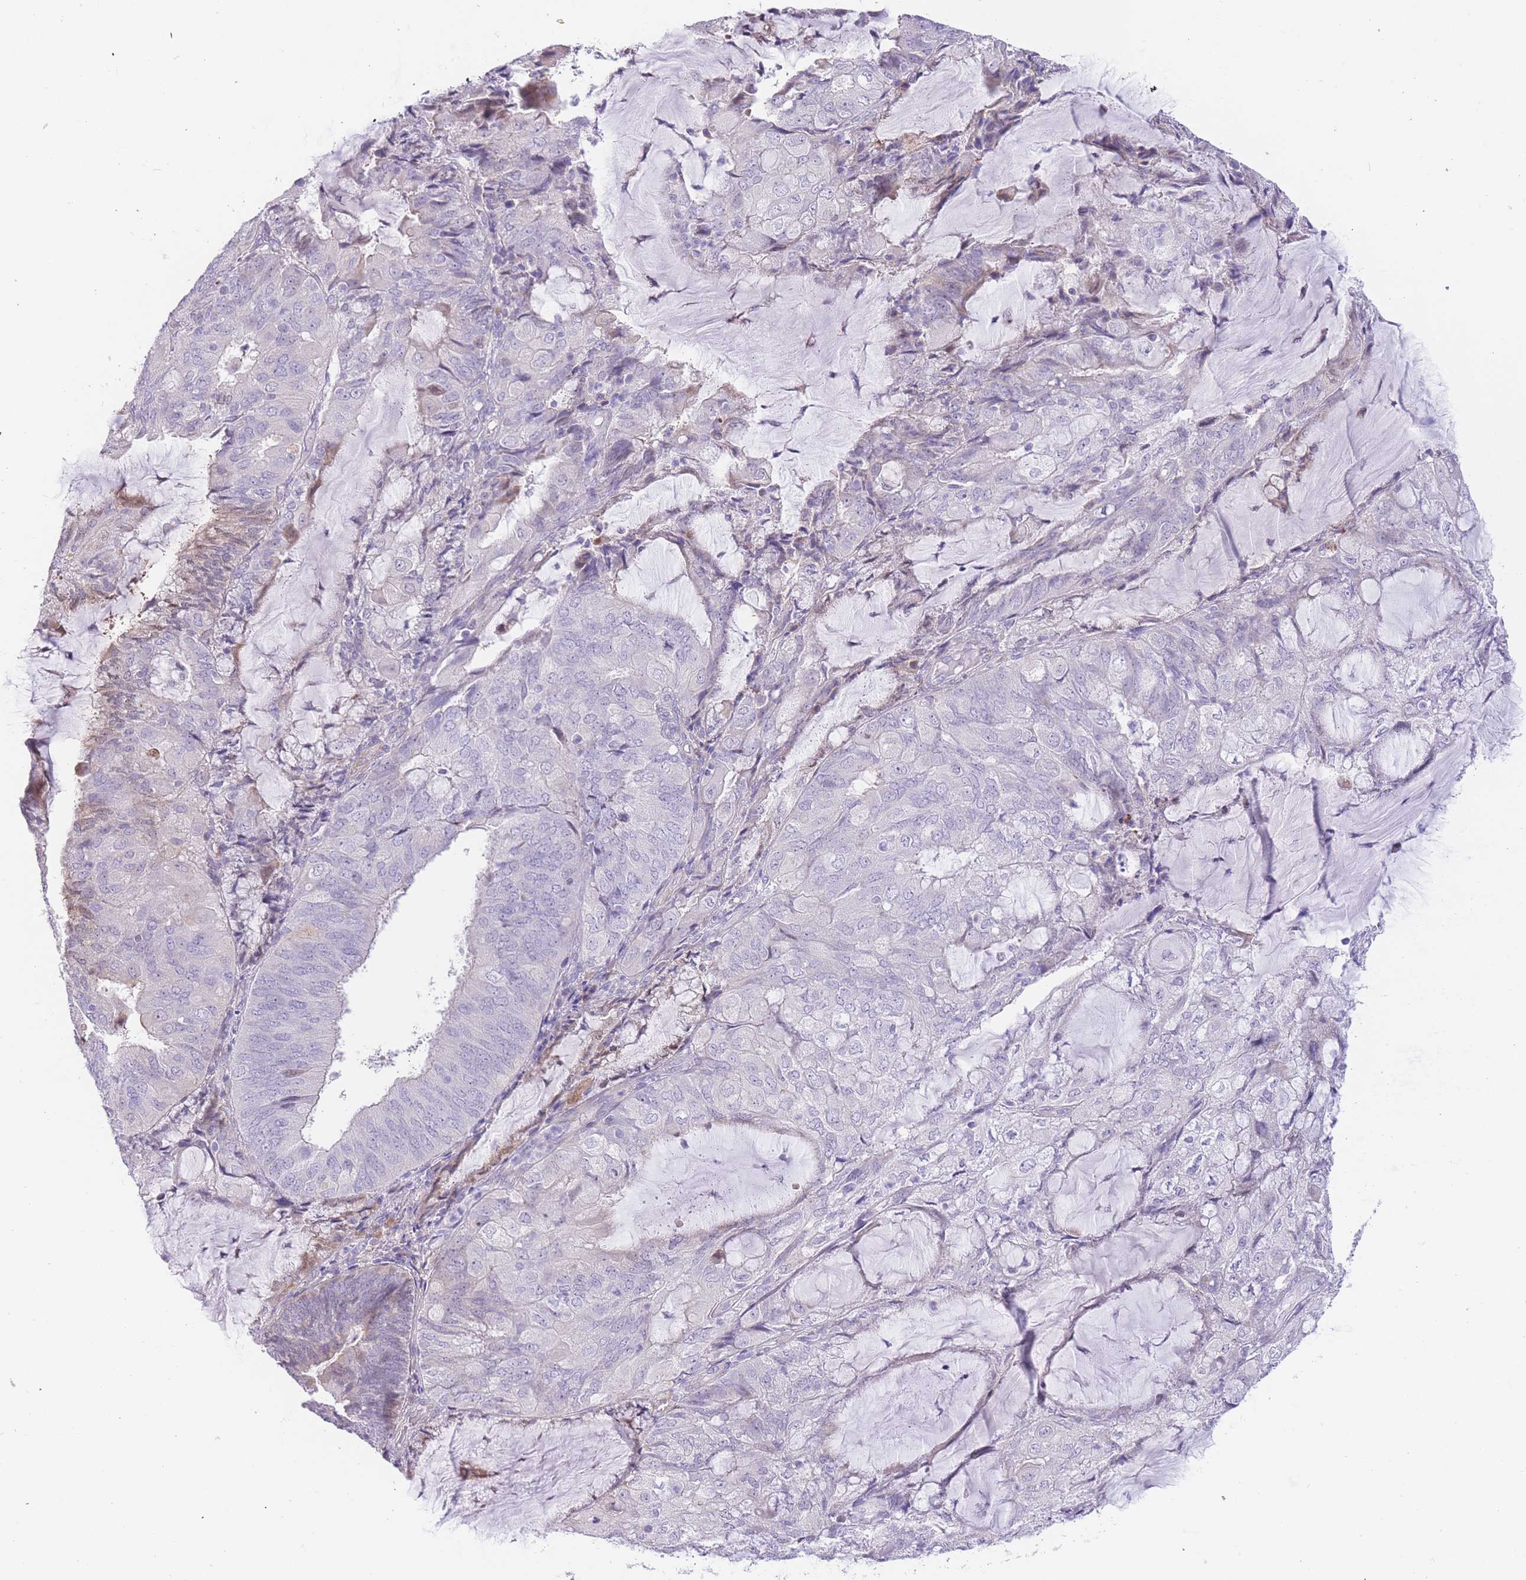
{"staining": {"intensity": "negative", "quantity": "none", "location": "none"}, "tissue": "endometrial cancer", "cell_type": "Tumor cells", "image_type": "cancer", "snomed": [{"axis": "morphology", "description": "Adenocarcinoma, NOS"}, {"axis": "topography", "description": "Endometrium"}], "caption": "There is no significant staining in tumor cells of endometrial cancer. (DAB (3,3'-diaminobenzidine) immunohistochemistry visualized using brightfield microscopy, high magnification).", "gene": "IMPG1", "patient": {"sex": "female", "age": 81}}